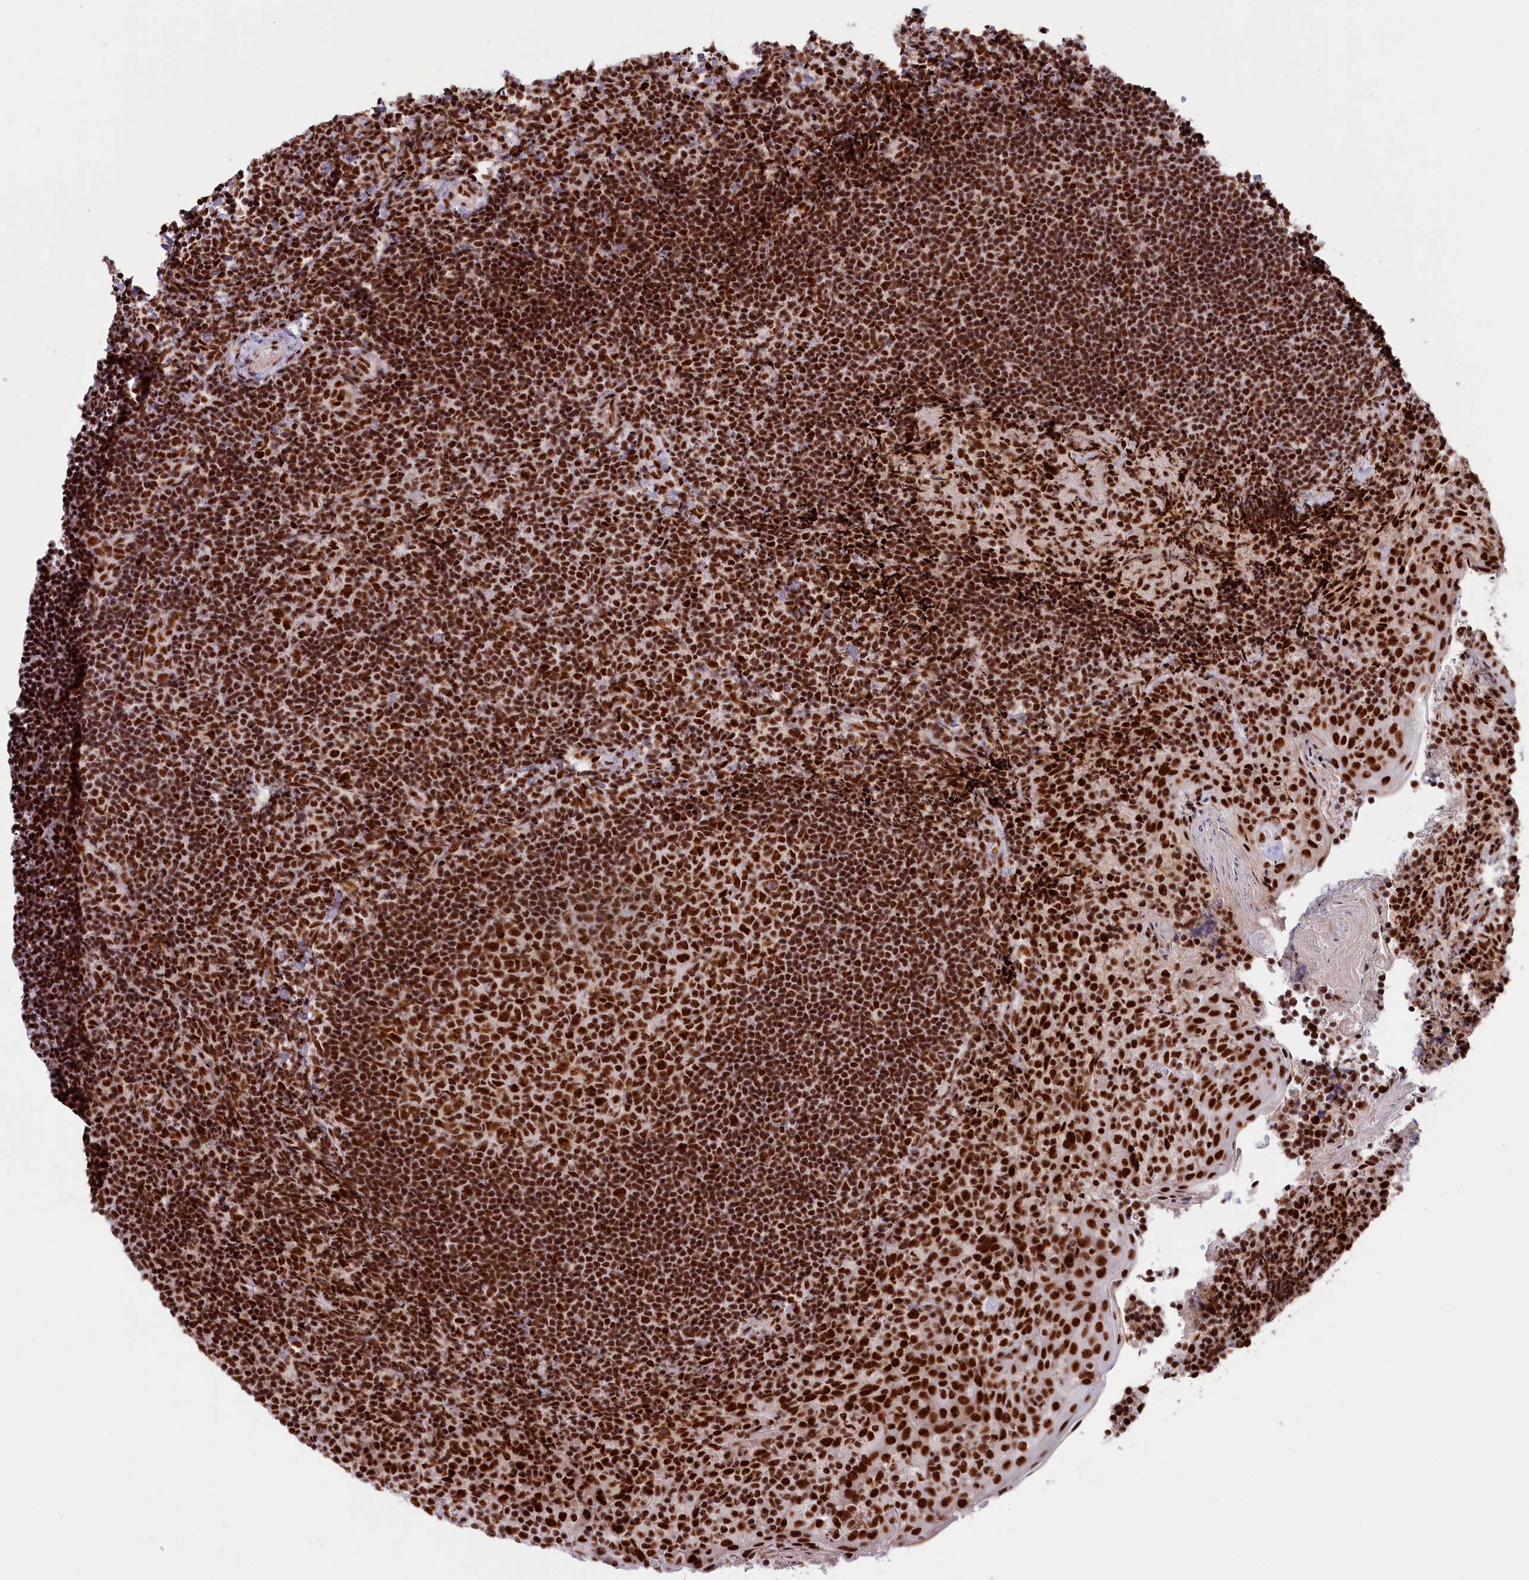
{"staining": {"intensity": "strong", "quantity": ">75%", "location": "nuclear"}, "tissue": "tonsil", "cell_type": "Germinal center cells", "image_type": "normal", "snomed": [{"axis": "morphology", "description": "Normal tissue, NOS"}, {"axis": "topography", "description": "Tonsil"}], "caption": "Immunohistochemical staining of benign tonsil shows strong nuclear protein positivity in approximately >75% of germinal center cells.", "gene": "SNRNP70", "patient": {"sex": "female", "age": 10}}